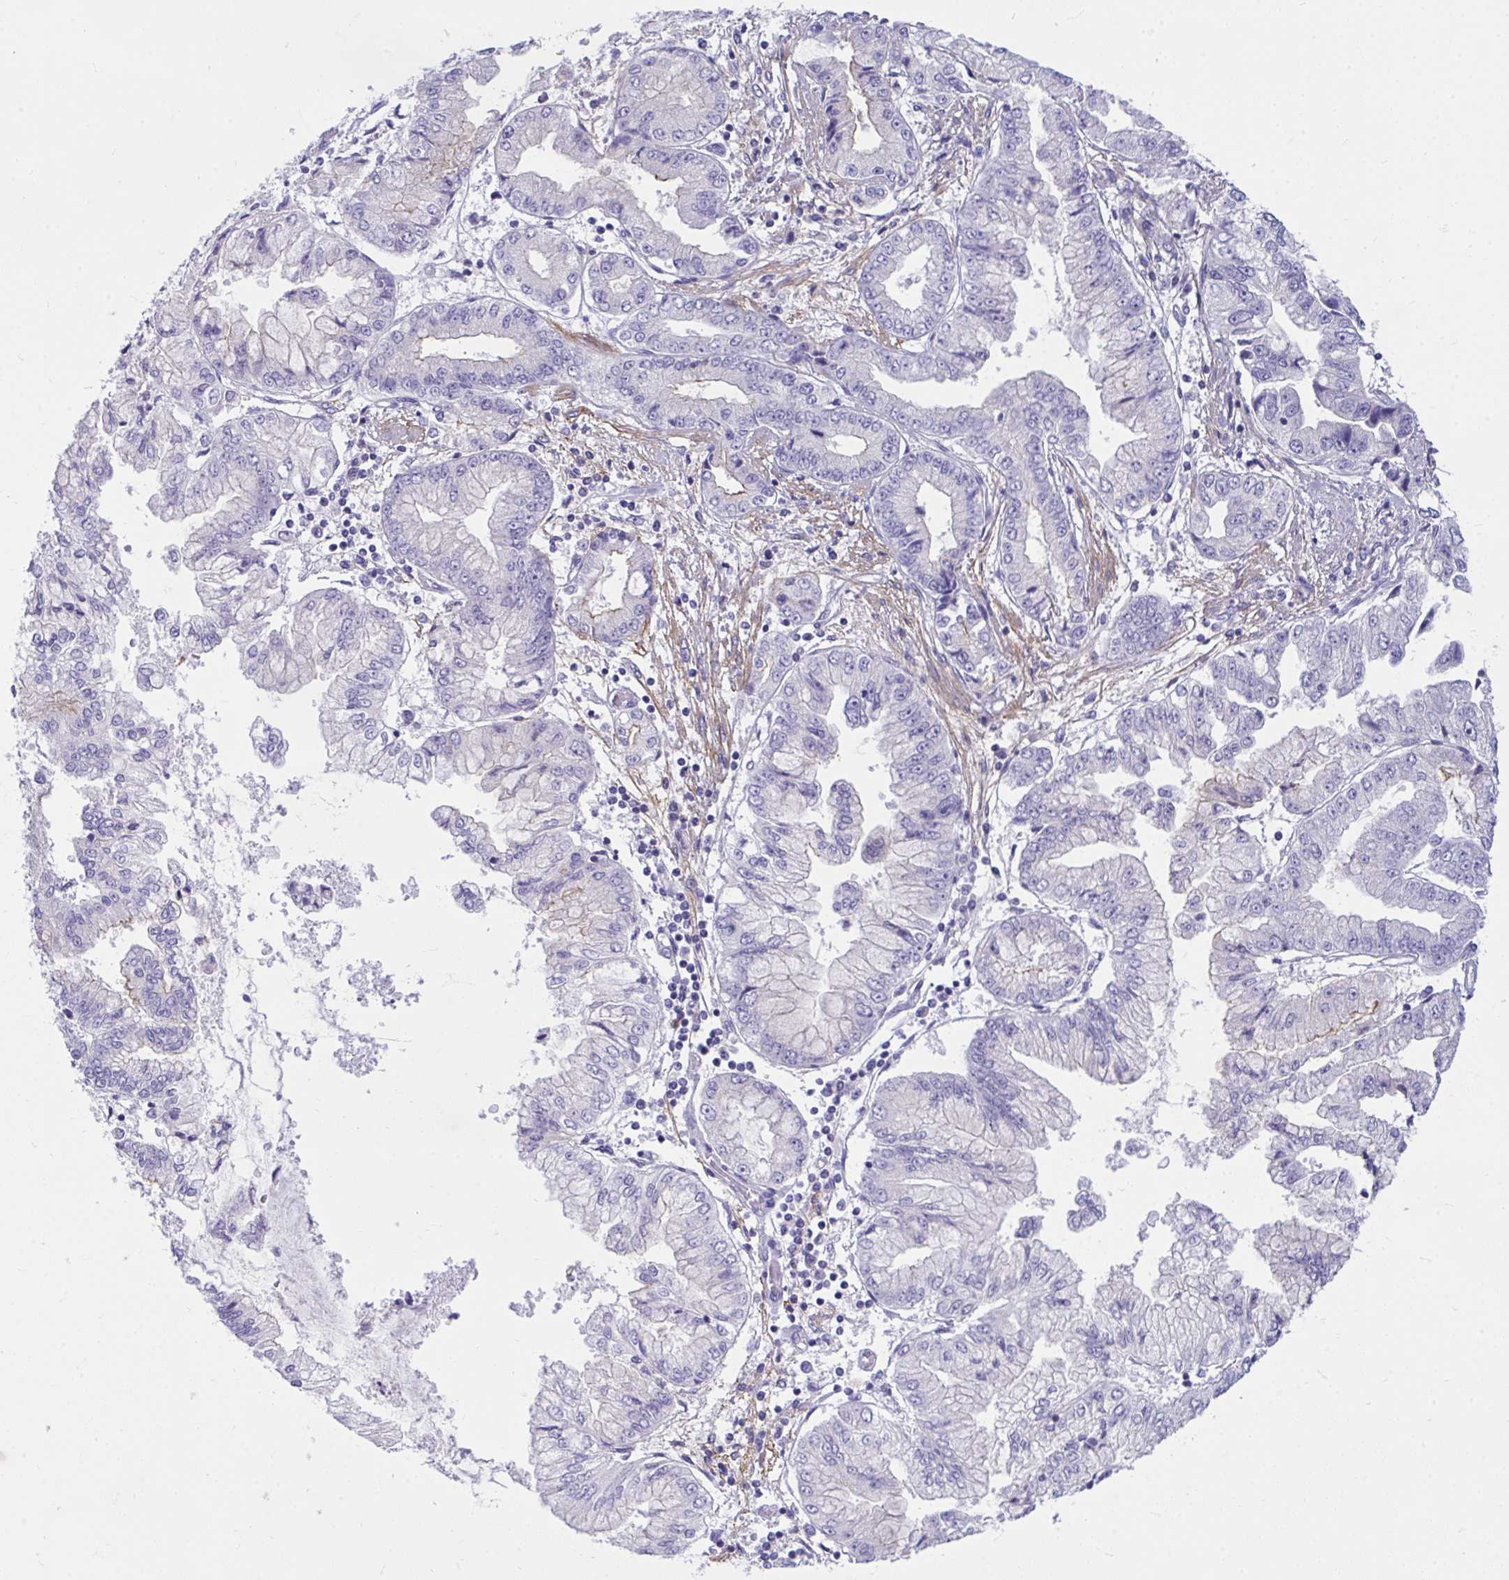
{"staining": {"intensity": "negative", "quantity": "none", "location": "none"}, "tissue": "stomach cancer", "cell_type": "Tumor cells", "image_type": "cancer", "snomed": [{"axis": "morphology", "description": "Adenocarcinoma, NOS"}, {"axis": "topography", "description": "Stomach, upper"}], "caption": "Human stomach cancer stained for a protein using immunohistochemistry (IHC) displays no expression in tumor cells.", "gene": "PIGZ", "patient": {"sex": "female", "age": 74}}